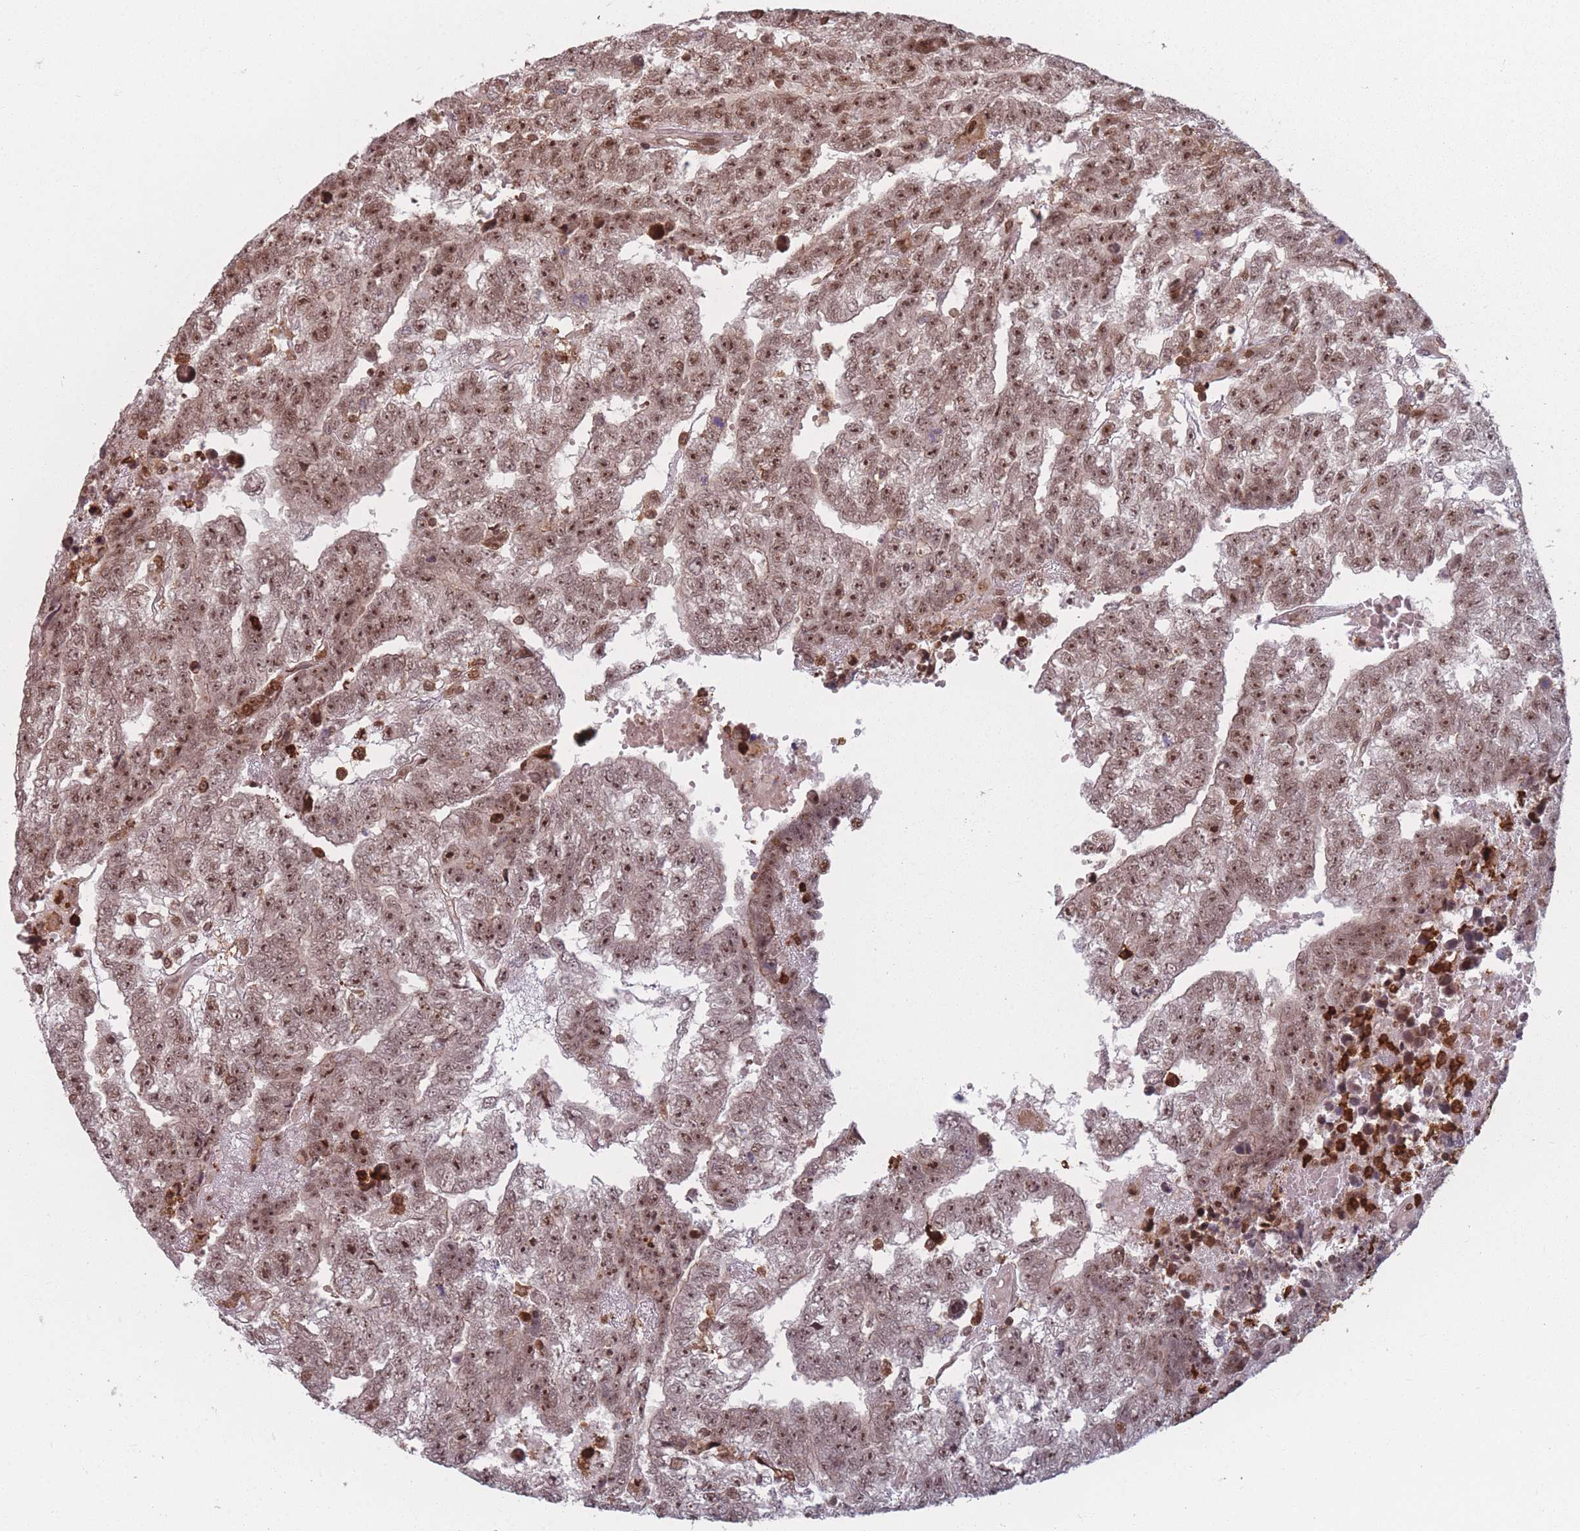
{"staining": {"intensity": "moderate", "quantity": ">75%", "location": "nuclear"}, "tissue": "testis cancer", "cell_type": "Tumor cells", "image_type": "cancer", "snomed": [{"axis": "morphology", "description": "Carcinoma, Embryonal, NOS"}, {"axis": "topography", "description": "Testis"}], "caption": "A medium amount of moderate nuclear expression is identified in about >75% of tumor cells in testis embryonal carcinoma tissue.", "gene": "WDR55", "patient": {"sex": "male", "age": 25}}